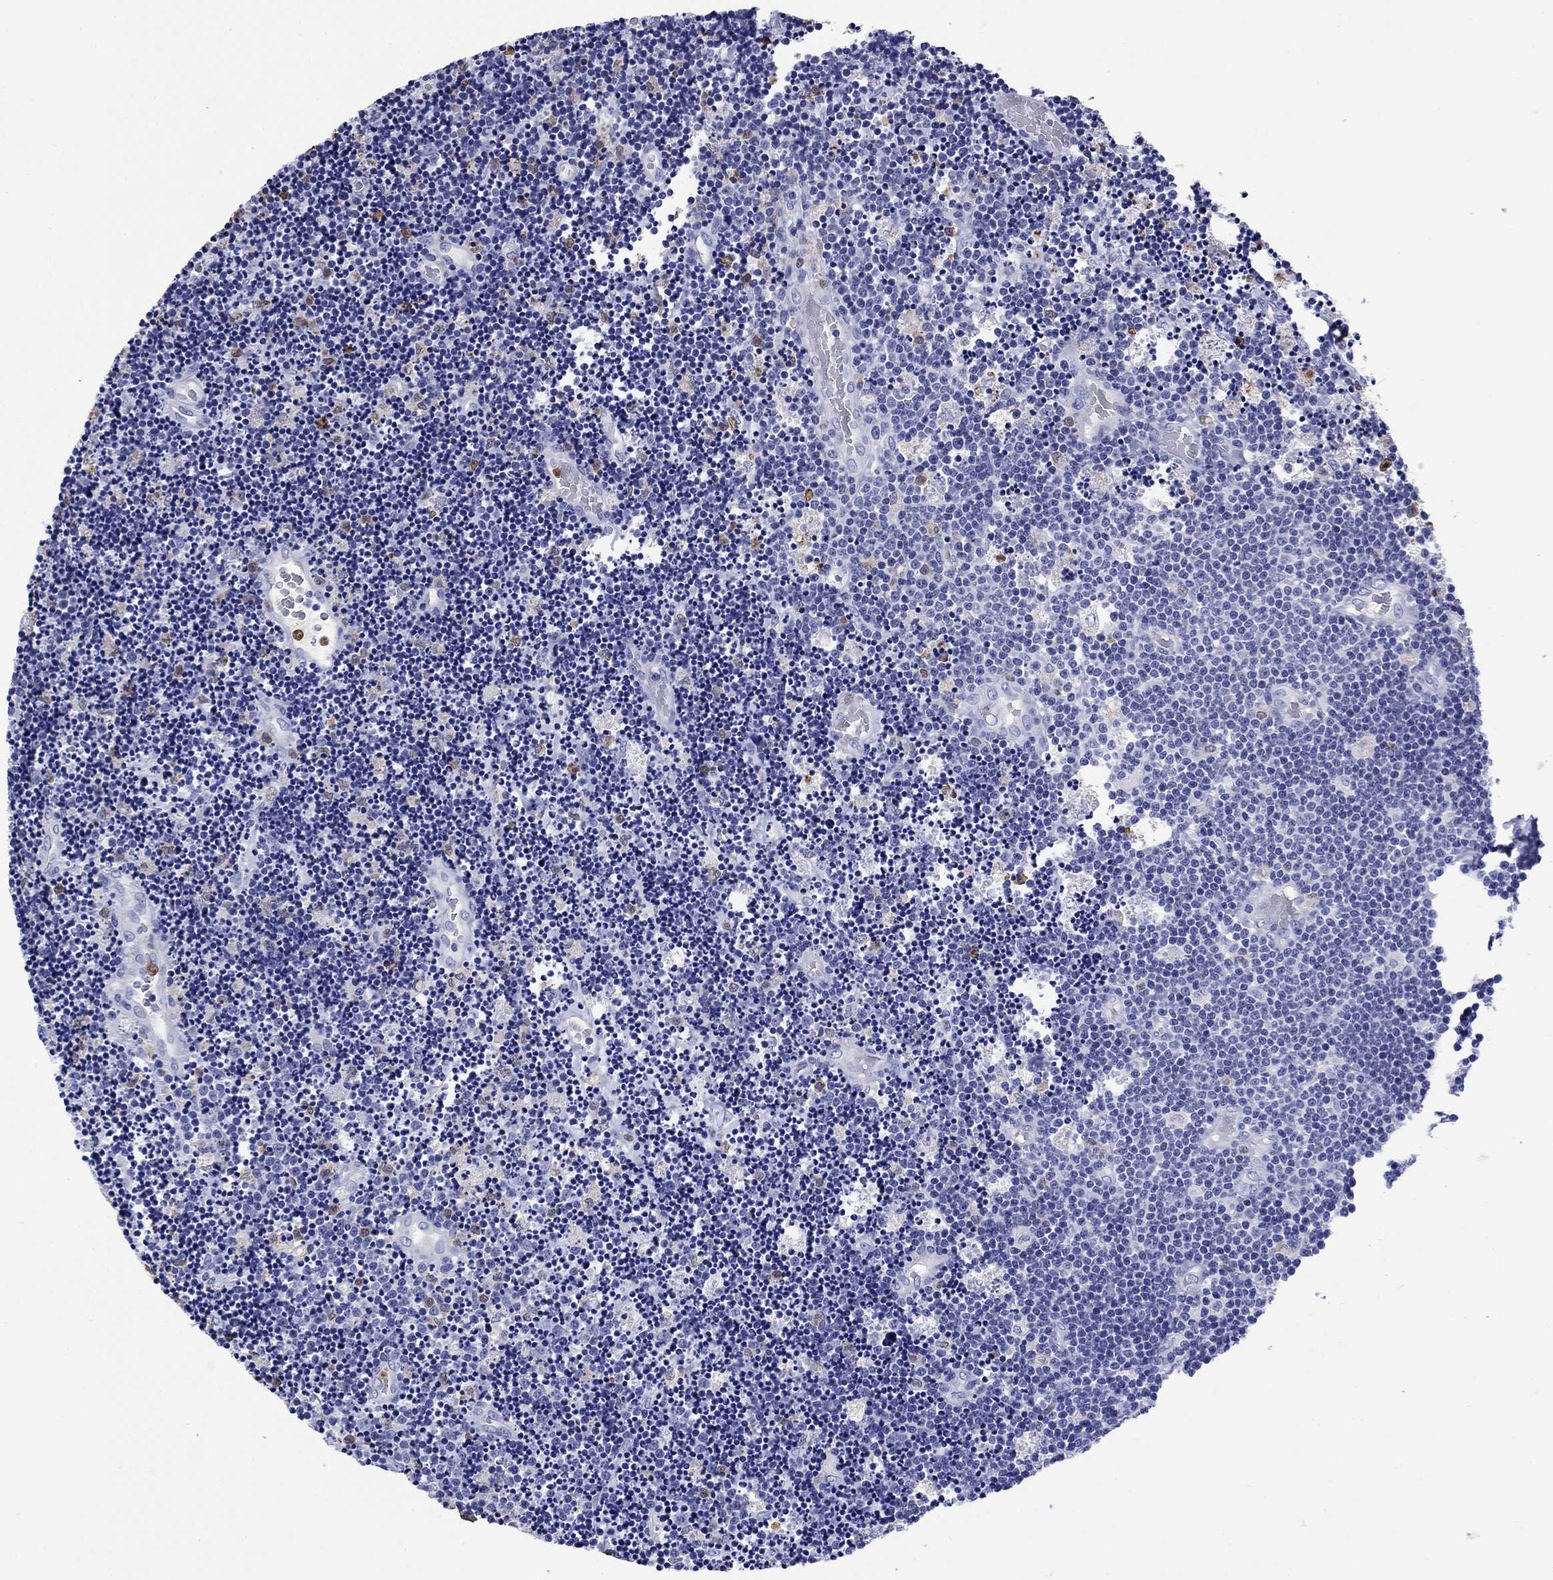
{"staining": {"intensity": "negative", "quantity": "none", "location": "none"}, "tissue": "lymphoma", "cell_type": "Tumor cells", "image_type": "cancer", "snomed": [{"axis": "morphology", "description": "Malignant lymphoma, non-Hodgkin's type, Low grade"}, {"axis": "topography", "description": "Brain"}], "caption": "DAB (3,3'-diaminobenzidine) immunohistochemical staining of human lymphoma displays no significant positivity in tumor cells.", "gene": "TFR2", "patient": {"sex": "female", "age": 66}}